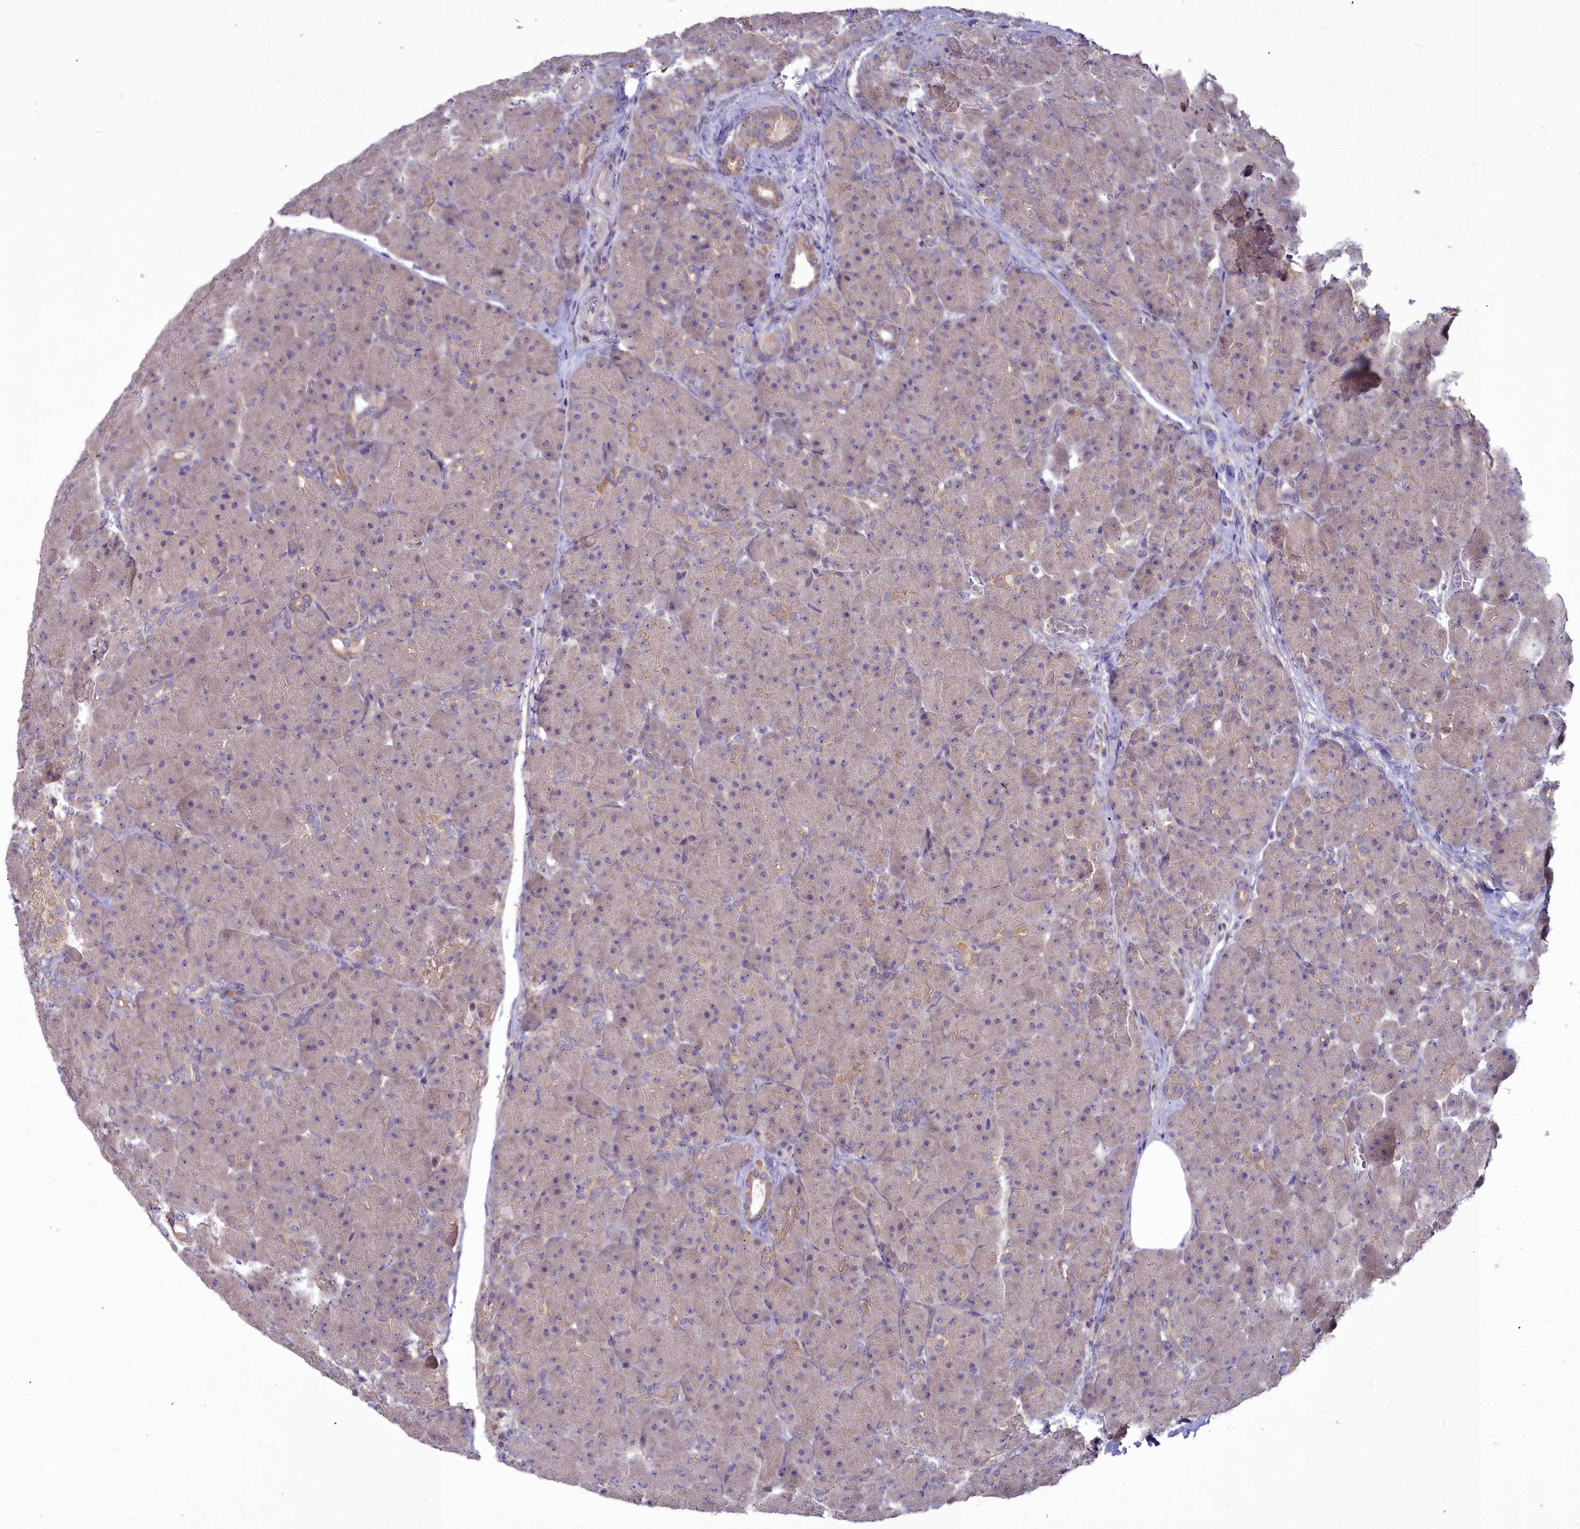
{"staining": {"intensity": "moderate", "quantity": "<25%", "location": "cytoplasmic/membranous"}, "tissue": "pancreas", "cell_type": "Exocrine glandular cells", "image_type": "normal", "snomed": [{"axis": "morphology", "description": "Normal tissue, NOS"}, {"axis": "topography", "description": "Pancreas"}], "caption": "Exocrine glandular cells exhibit low levels of moderate cytoplasmic/membranous expression in approximately <25% of cells in unremarkable pancreas. The protein is shown in brown color, while the nuclei are stained blue.", "gene": "MICU2", "patient": {"sex": "male", "age": 66}}